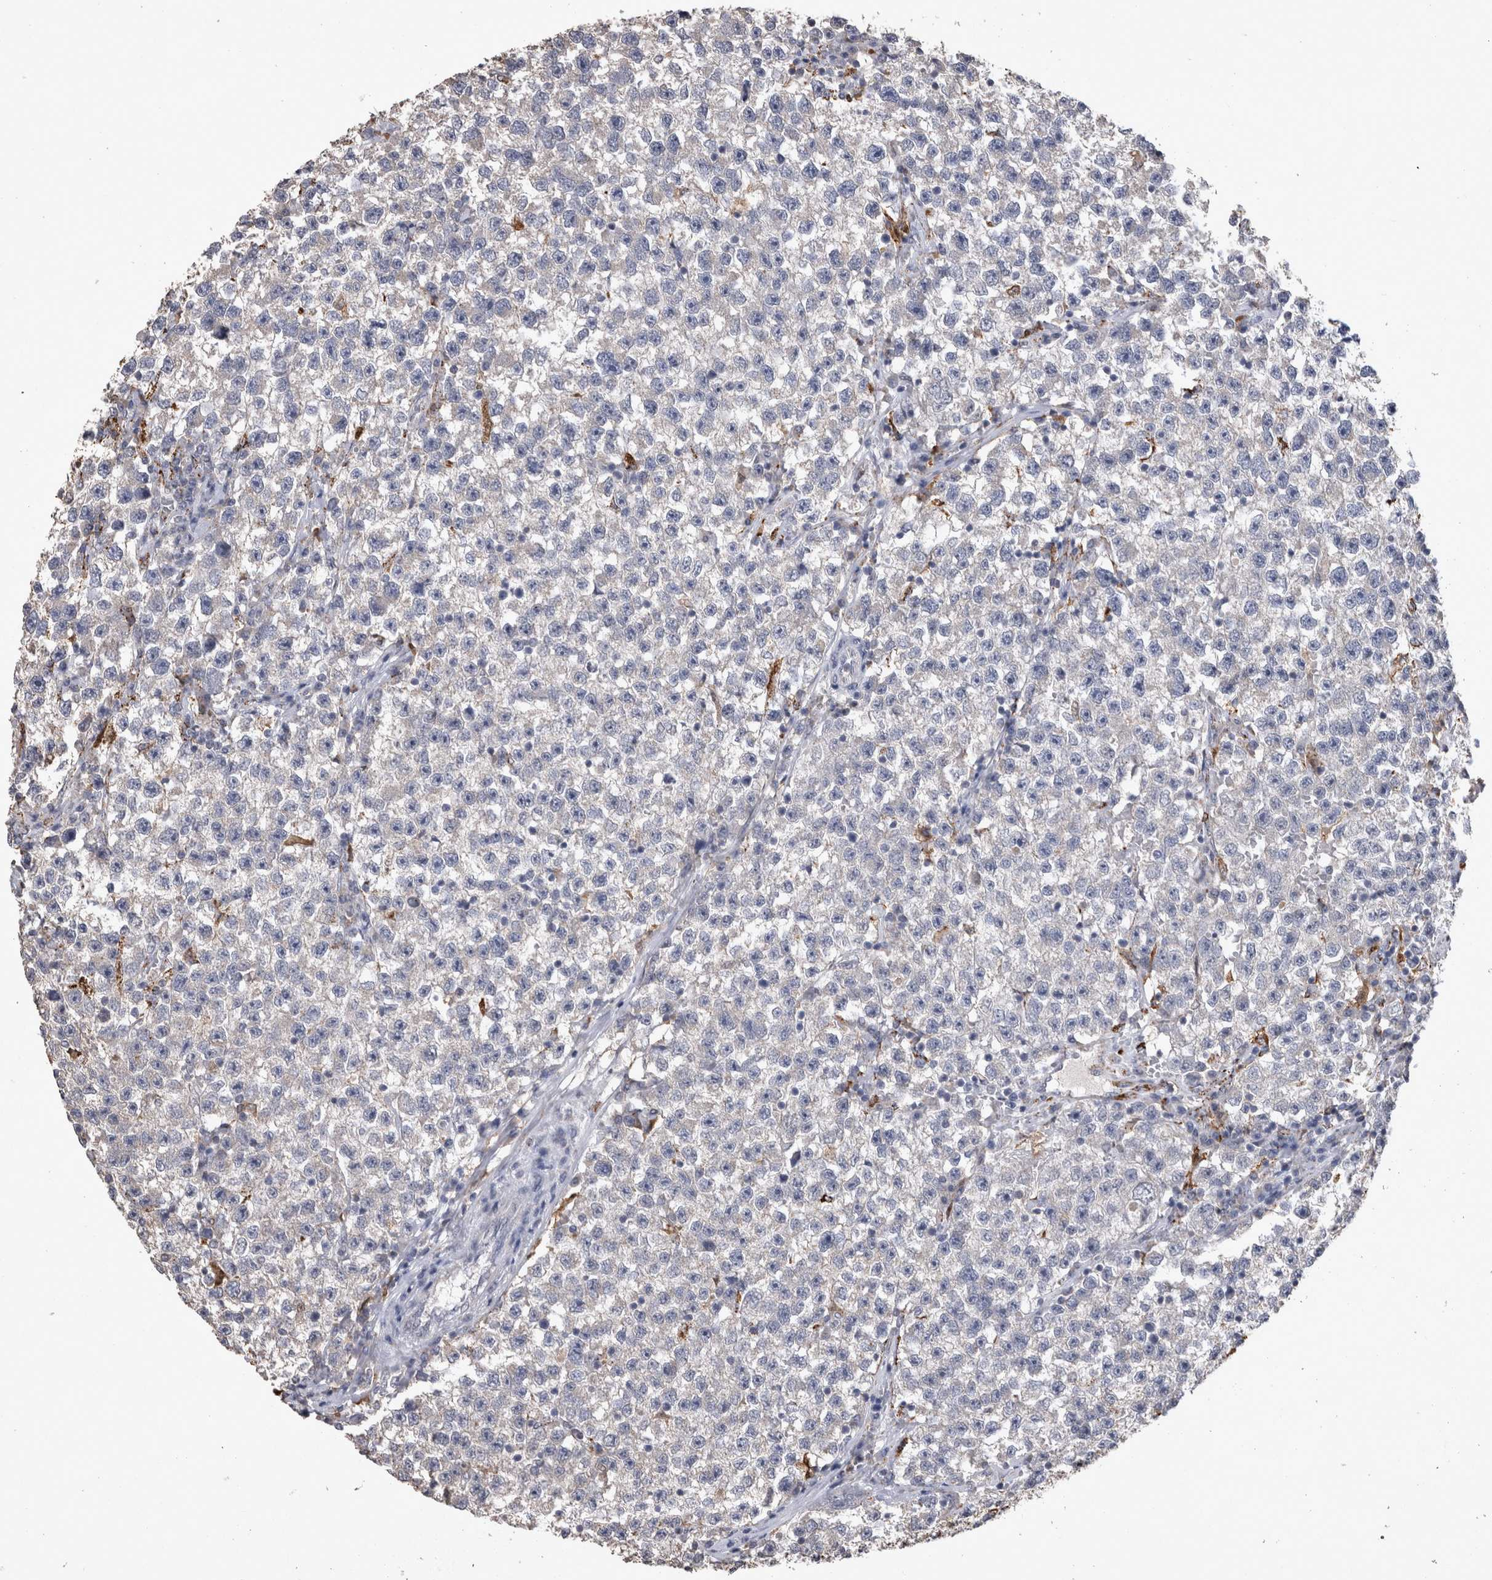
{"staining": {"intensity": "negative", "quantity": "none", "location": "none"}, "tissue": "testis cancer", "cell_type": "Tumor cells", "image_type": "cancer", "snomed": [{"axis": "morphology", "description": "Seminoma, NOS"}, {"axis": "topography", "description": "Testis"}], "caption": "Testis cancer (seminoma) stained for a protein using immunohistochemistry displays no staining tumor cells.", "gene": "DKK3", "patient": {"sex": "male", "age": 22}}